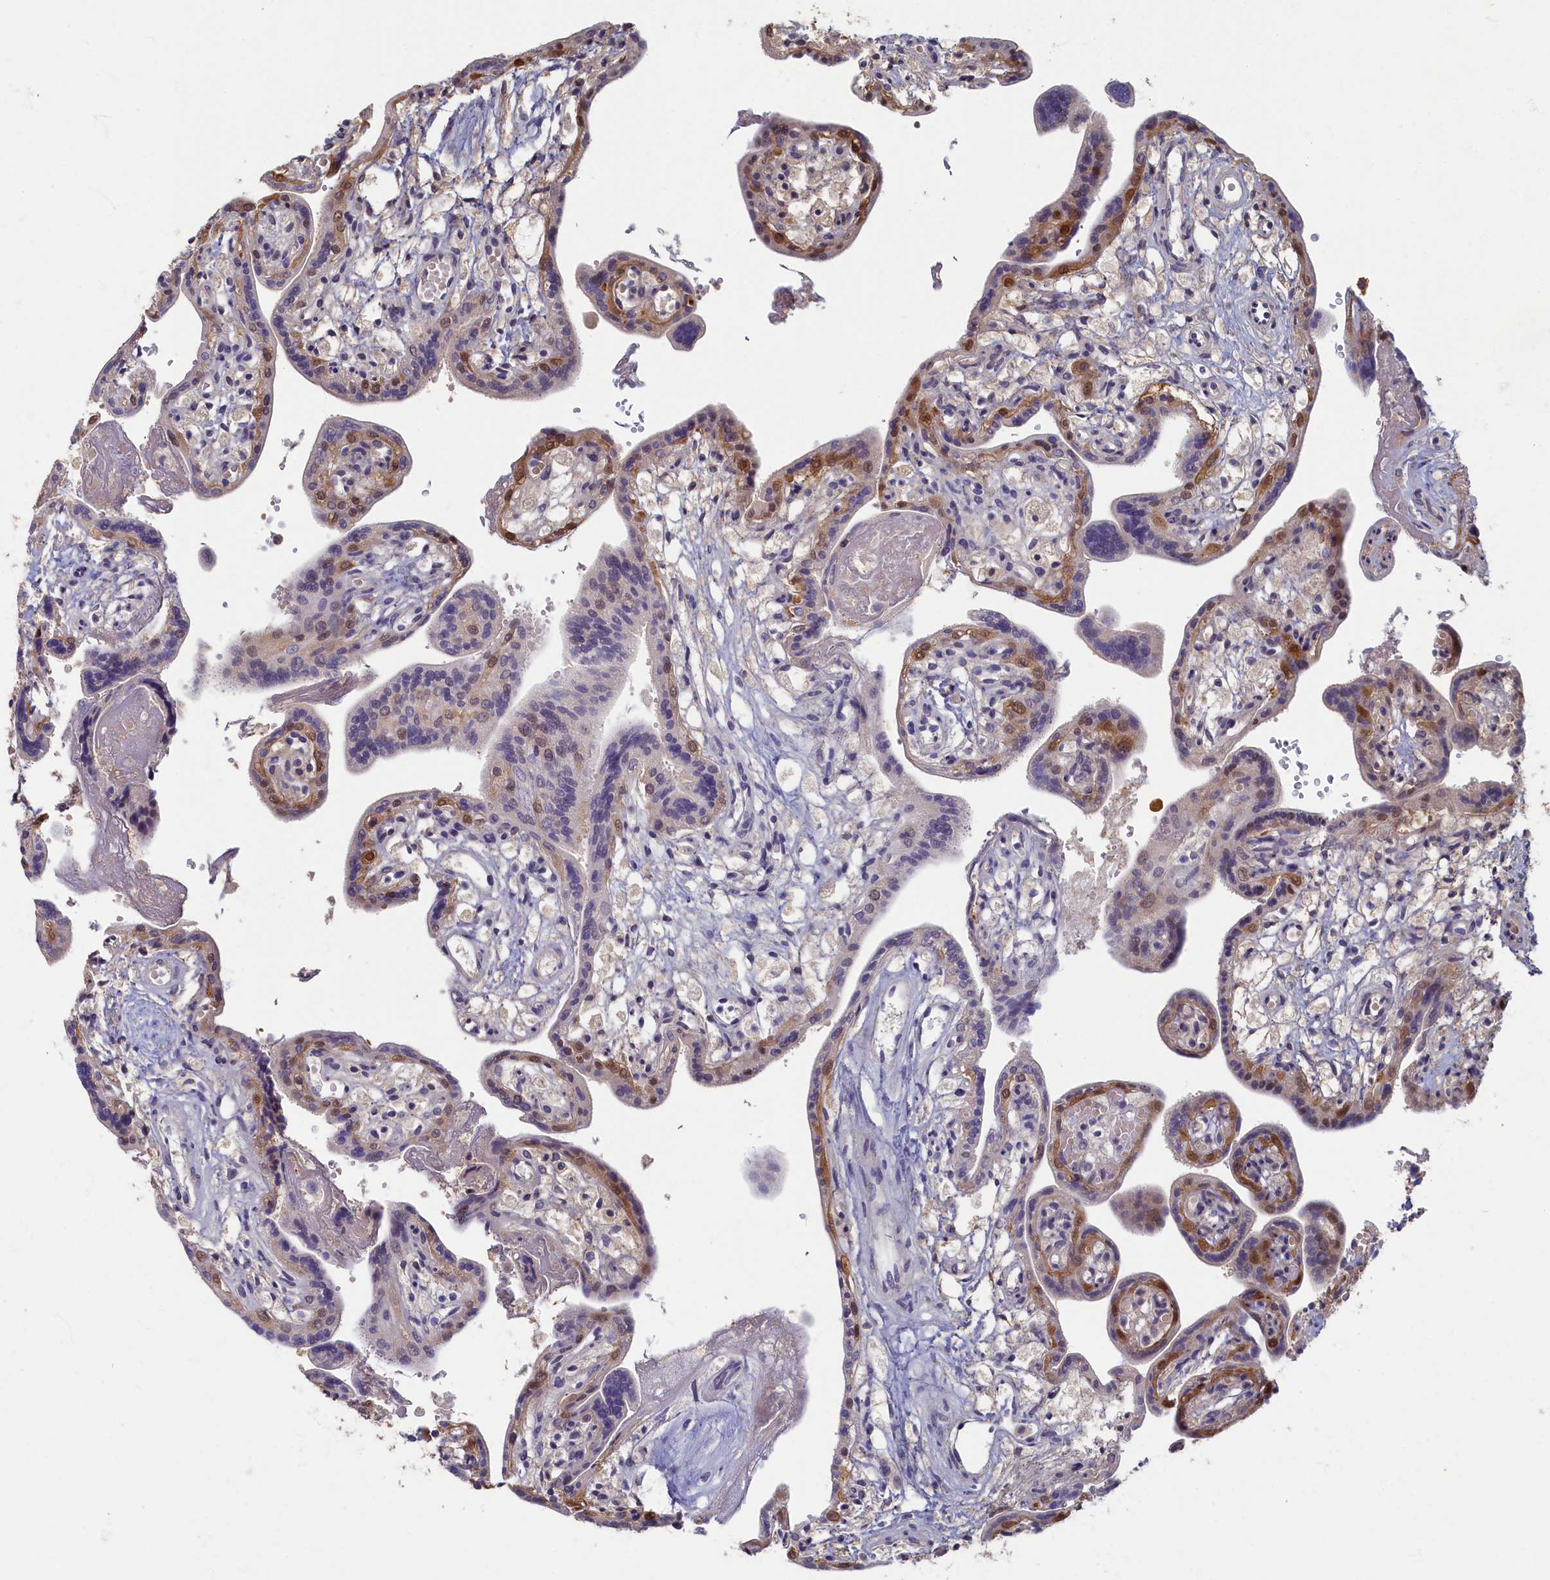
{"staining": {"intensity": "moderate", "quantity": "25%-75%", "location": "cytoplasmic/membranous,nuclear"}, "tissue": "placenta", "cell_type": "Trophoblastic cells", "image_type": "normal", "snomed": [{"axis": "morphology", "description": "Normal tissue, NOS"}, {"axis": "topography", "description": "Placenta"}], "caption": "This micrograph reveals immunohistochemistry (IHC) staining of normal placenta, with medium moderate cytoplasmic/membranous,nuclear positivity in approximately 25%-75% of trophoblastic cells.", "gene": "HUNK", "patient": {"sex": "female", "age": 37}}